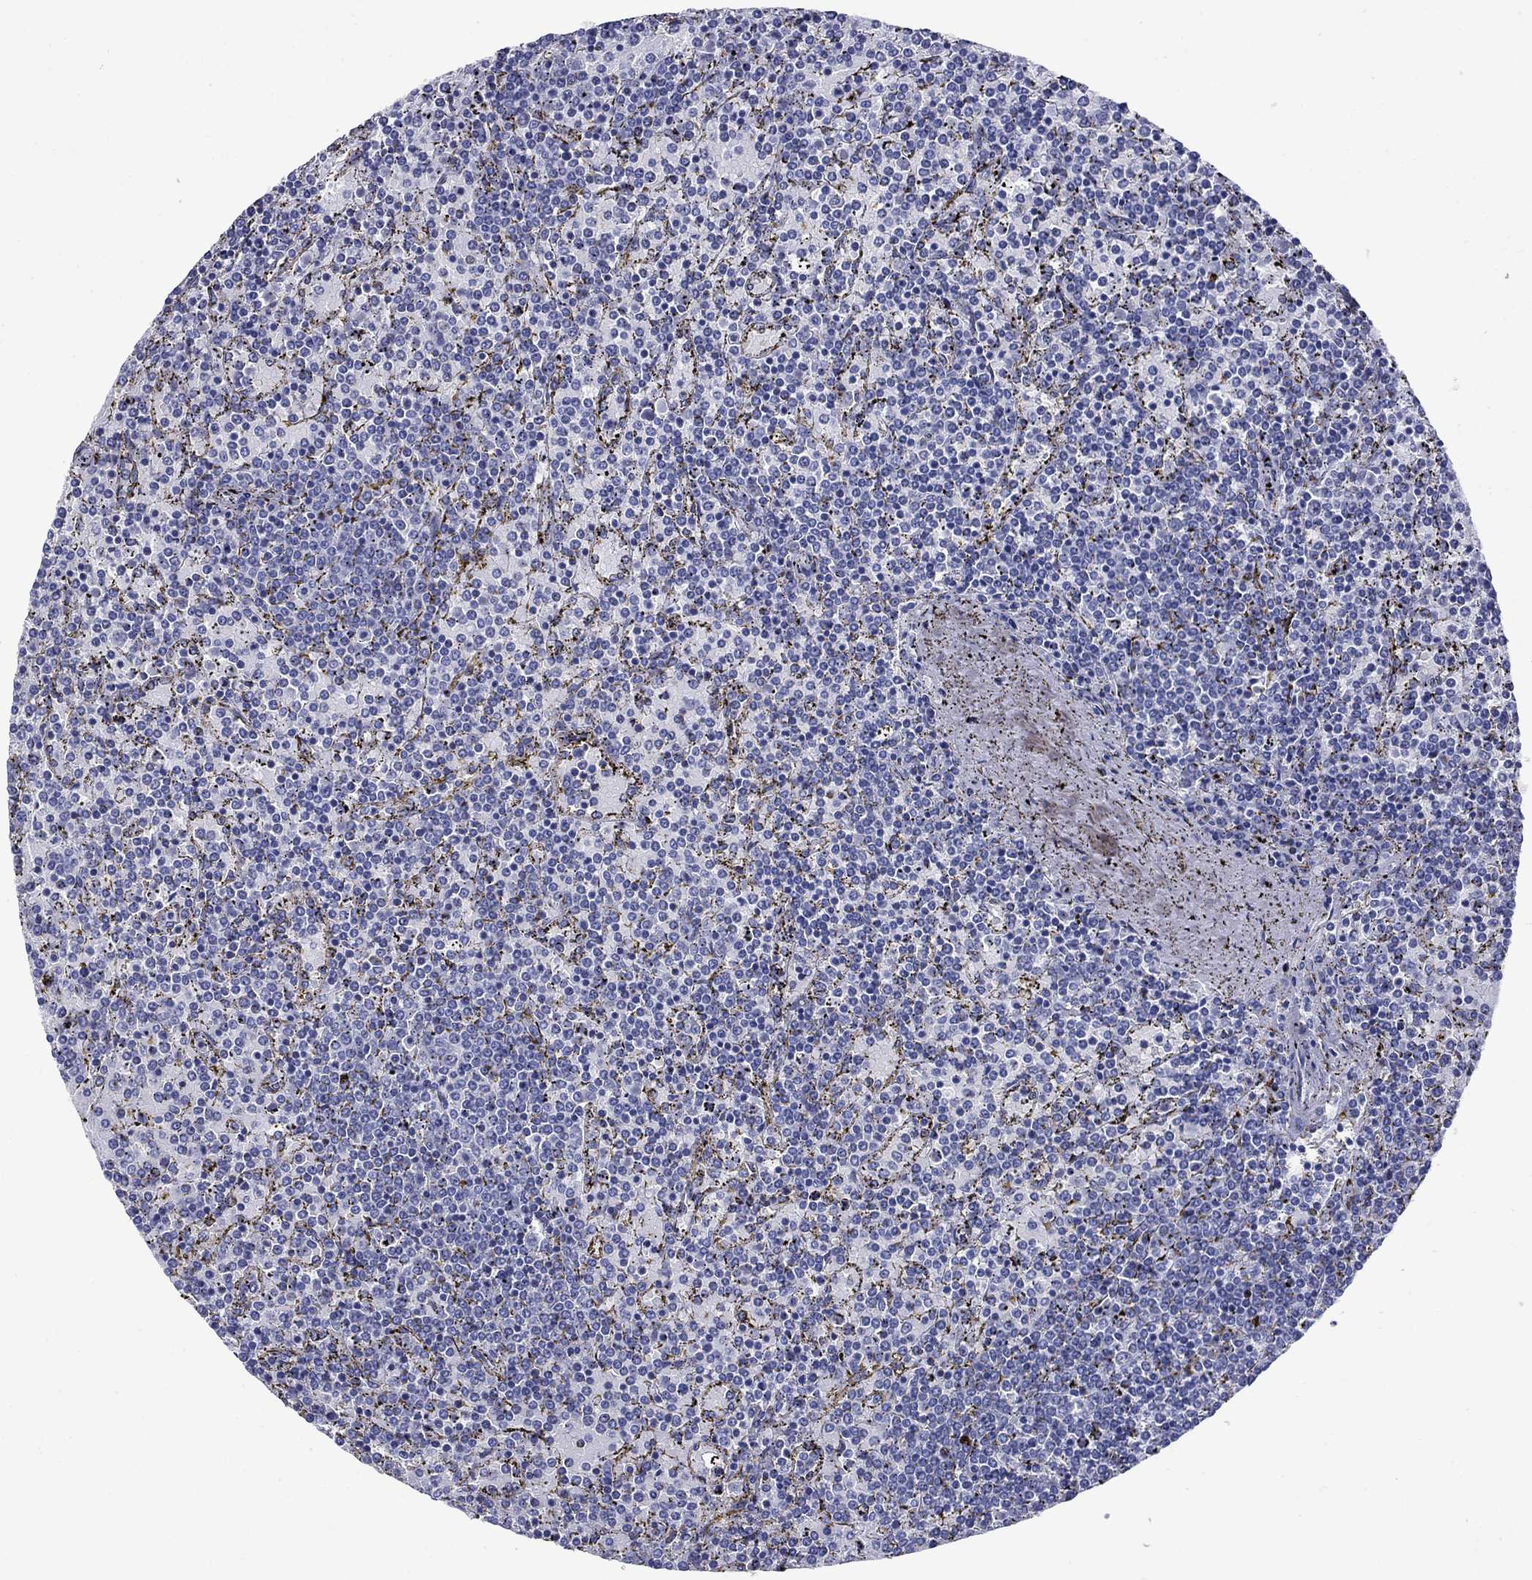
{"staining": {"intensity": "negative", "quantity": "none", "location": "none"}, "tissue": "lymphoma", "cell_type": "Tumor cells", "image_type": "cancer", "snomed": [{"axis": "morphology", "description": "Malignant lymphoma, non-Hodgkin's type, Low grade"}, {"axis": "topography", "description": "Spleen"}], "caption": "Immunohistochemistry (IHC) photomicrograph of neoplastic tissue: low-grade malignant lymphoma, non-Hodgkin's type stained with DAB exhibits no significant protein expression in tumor cells.", "gene": "GIP", "patient": {"sex": "female", "age": 77}}